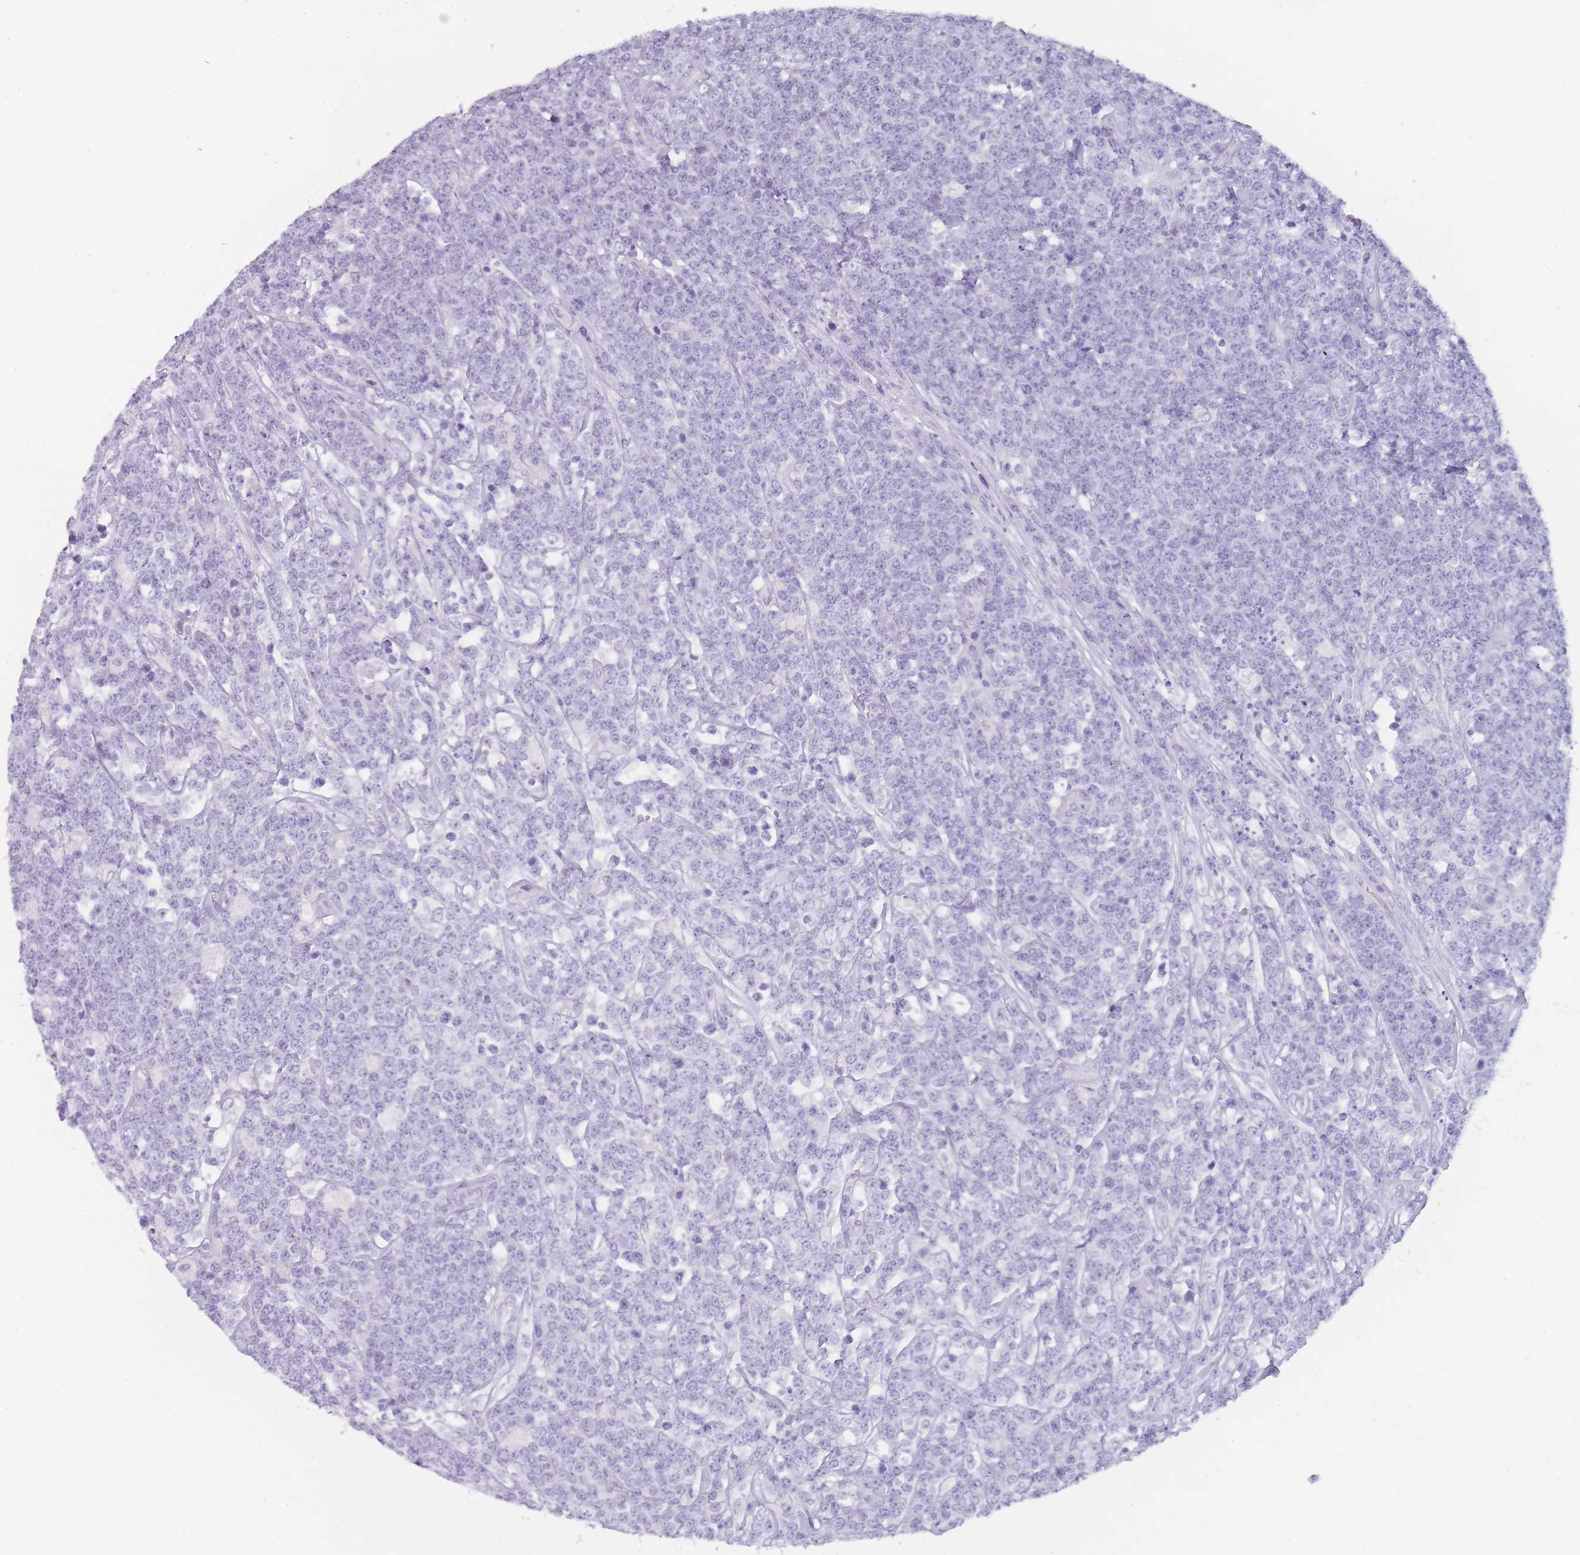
{"staining": {"intensity": "negative", "quantity": "none", "location": "none"}, "tissue": "lymphoma", "cell_type": "Tumor cells", "image_type": "cancer", "snomed": [{"axis": "morphology", "description": "Malignant lymphoma, non-Hodgkin's type, High grade"}, {"axis": "topography", "description": "Small intestine"}], "caption": "The histopathology image displays no significant staining in tumor cells of high-grade malignant lymphoma, non-Hodgkin's type.", "gene": "TCP11", "patient": {"sex": "male", "age": 8}}